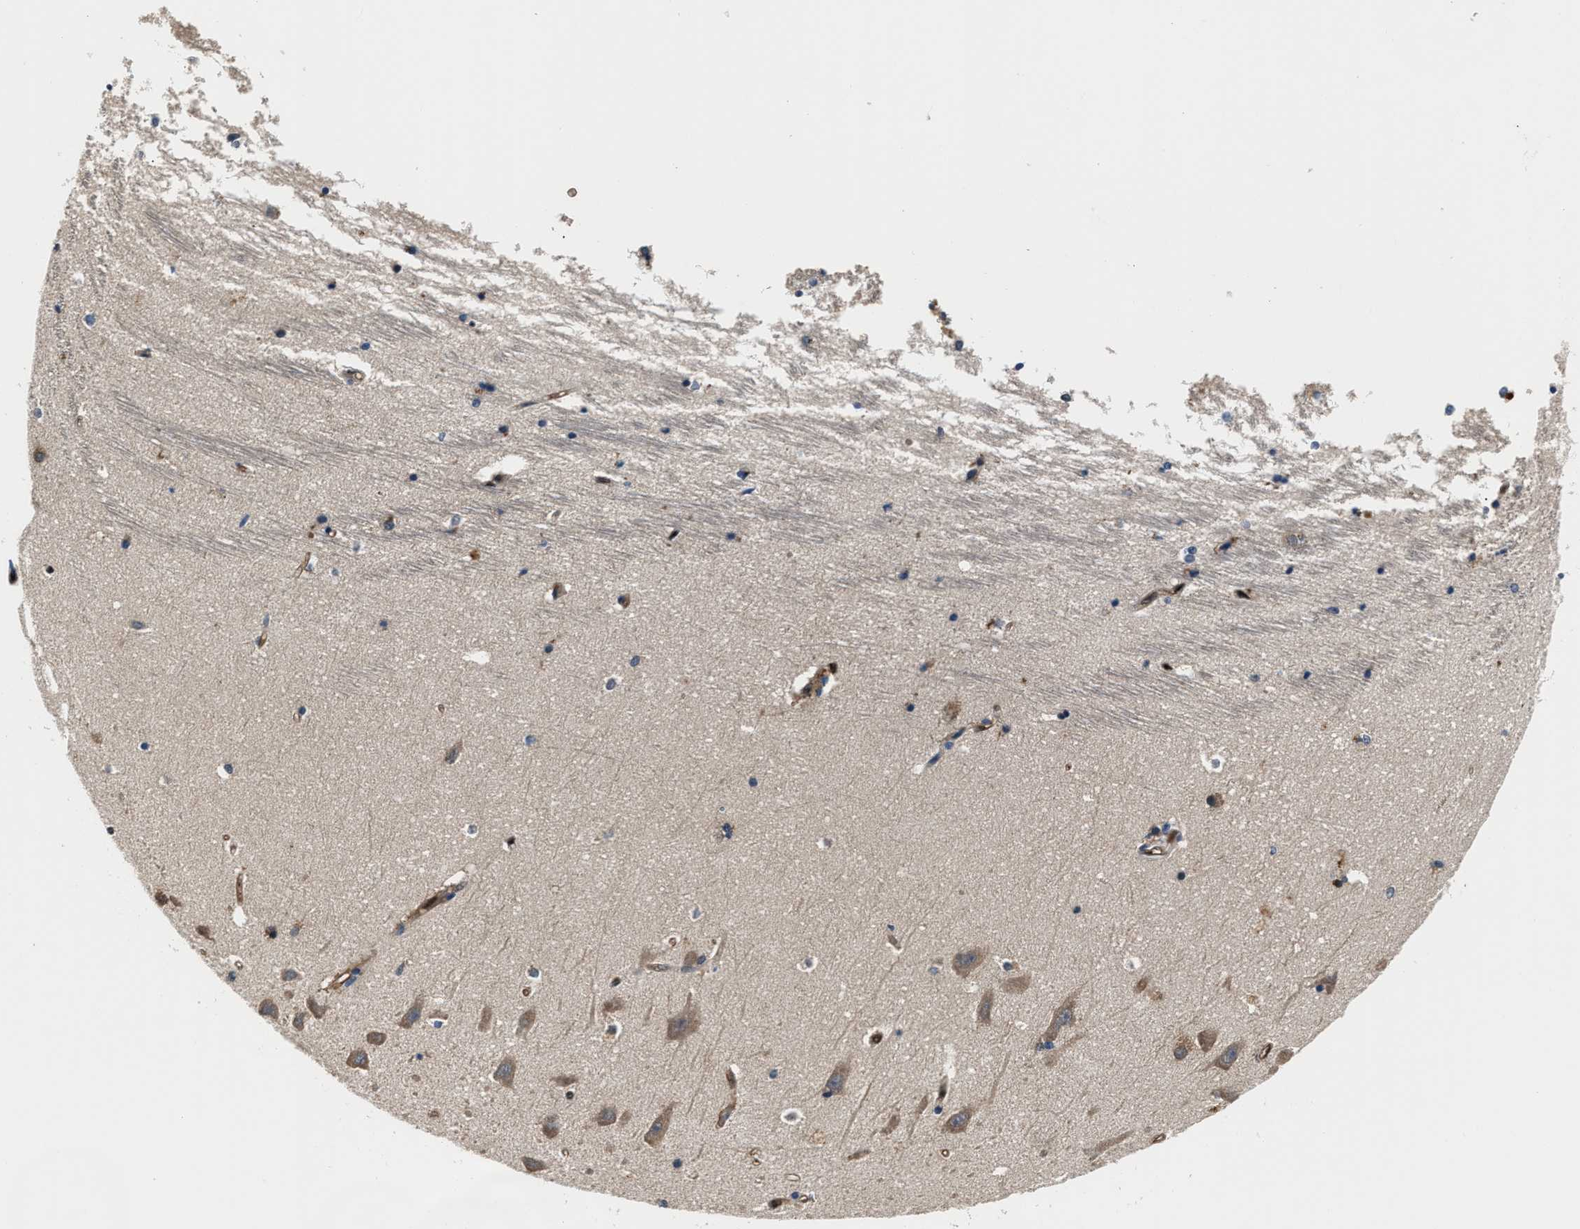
{"staining": {"intensity": "moderate", "quantity": "<25%", "location": "nuclear"}, "tissue": "hippocampus", "cell_type": "Glial cells", "image_type": "normal", "snomed": [{"axis": "morphology", "description": "Normal tissue, NOS"}, {"axis": "topography", "description": "Hippocampus"}], "caption": "Protein analysis of normal hippocampus displays moderate nuclear positivity in about <25% of glial cells.", "gene": "PPA1", "patient": {"sex": "male", "age": 45}}